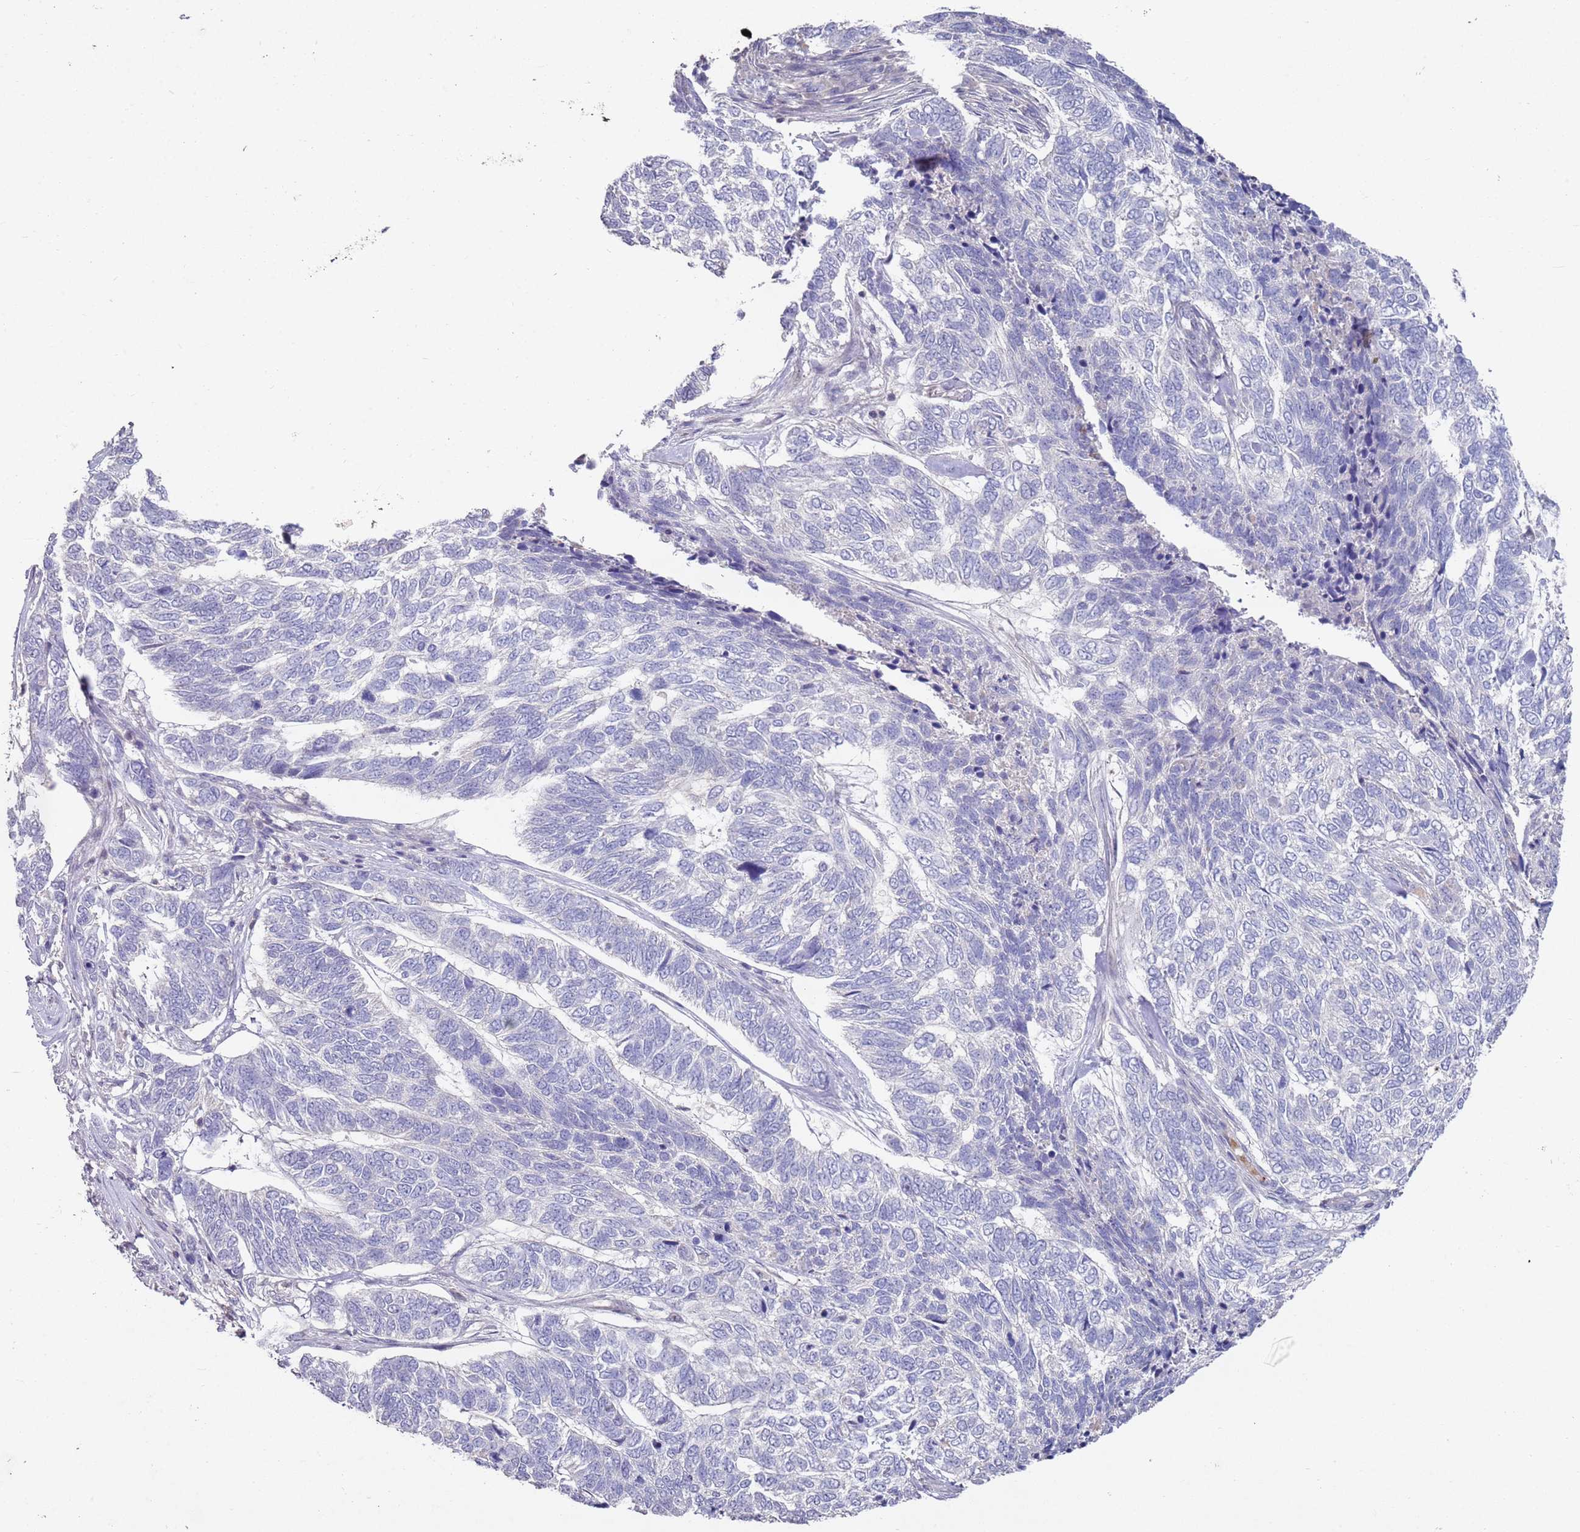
{"staining": {"intensity": "negative", "quantity": "none", "location": "none"}, "tissue": "skin cancer", "cell_type": "Tumor cells", "image_type": "cancer", "snomed": [{"axis": "morphology", "description": "Basal cell carcinoma"}, {"axis": "topography", "description": "Skin"}], "caption": "Immunohistochemistry (IHC) image of neoplastic tissue: human basal cell carcinoma (skin) stained with DAB displays no significant protein staining in tumor cells.", "gene": "LACC1", "patient": {"sex": "female", "age": 65}}